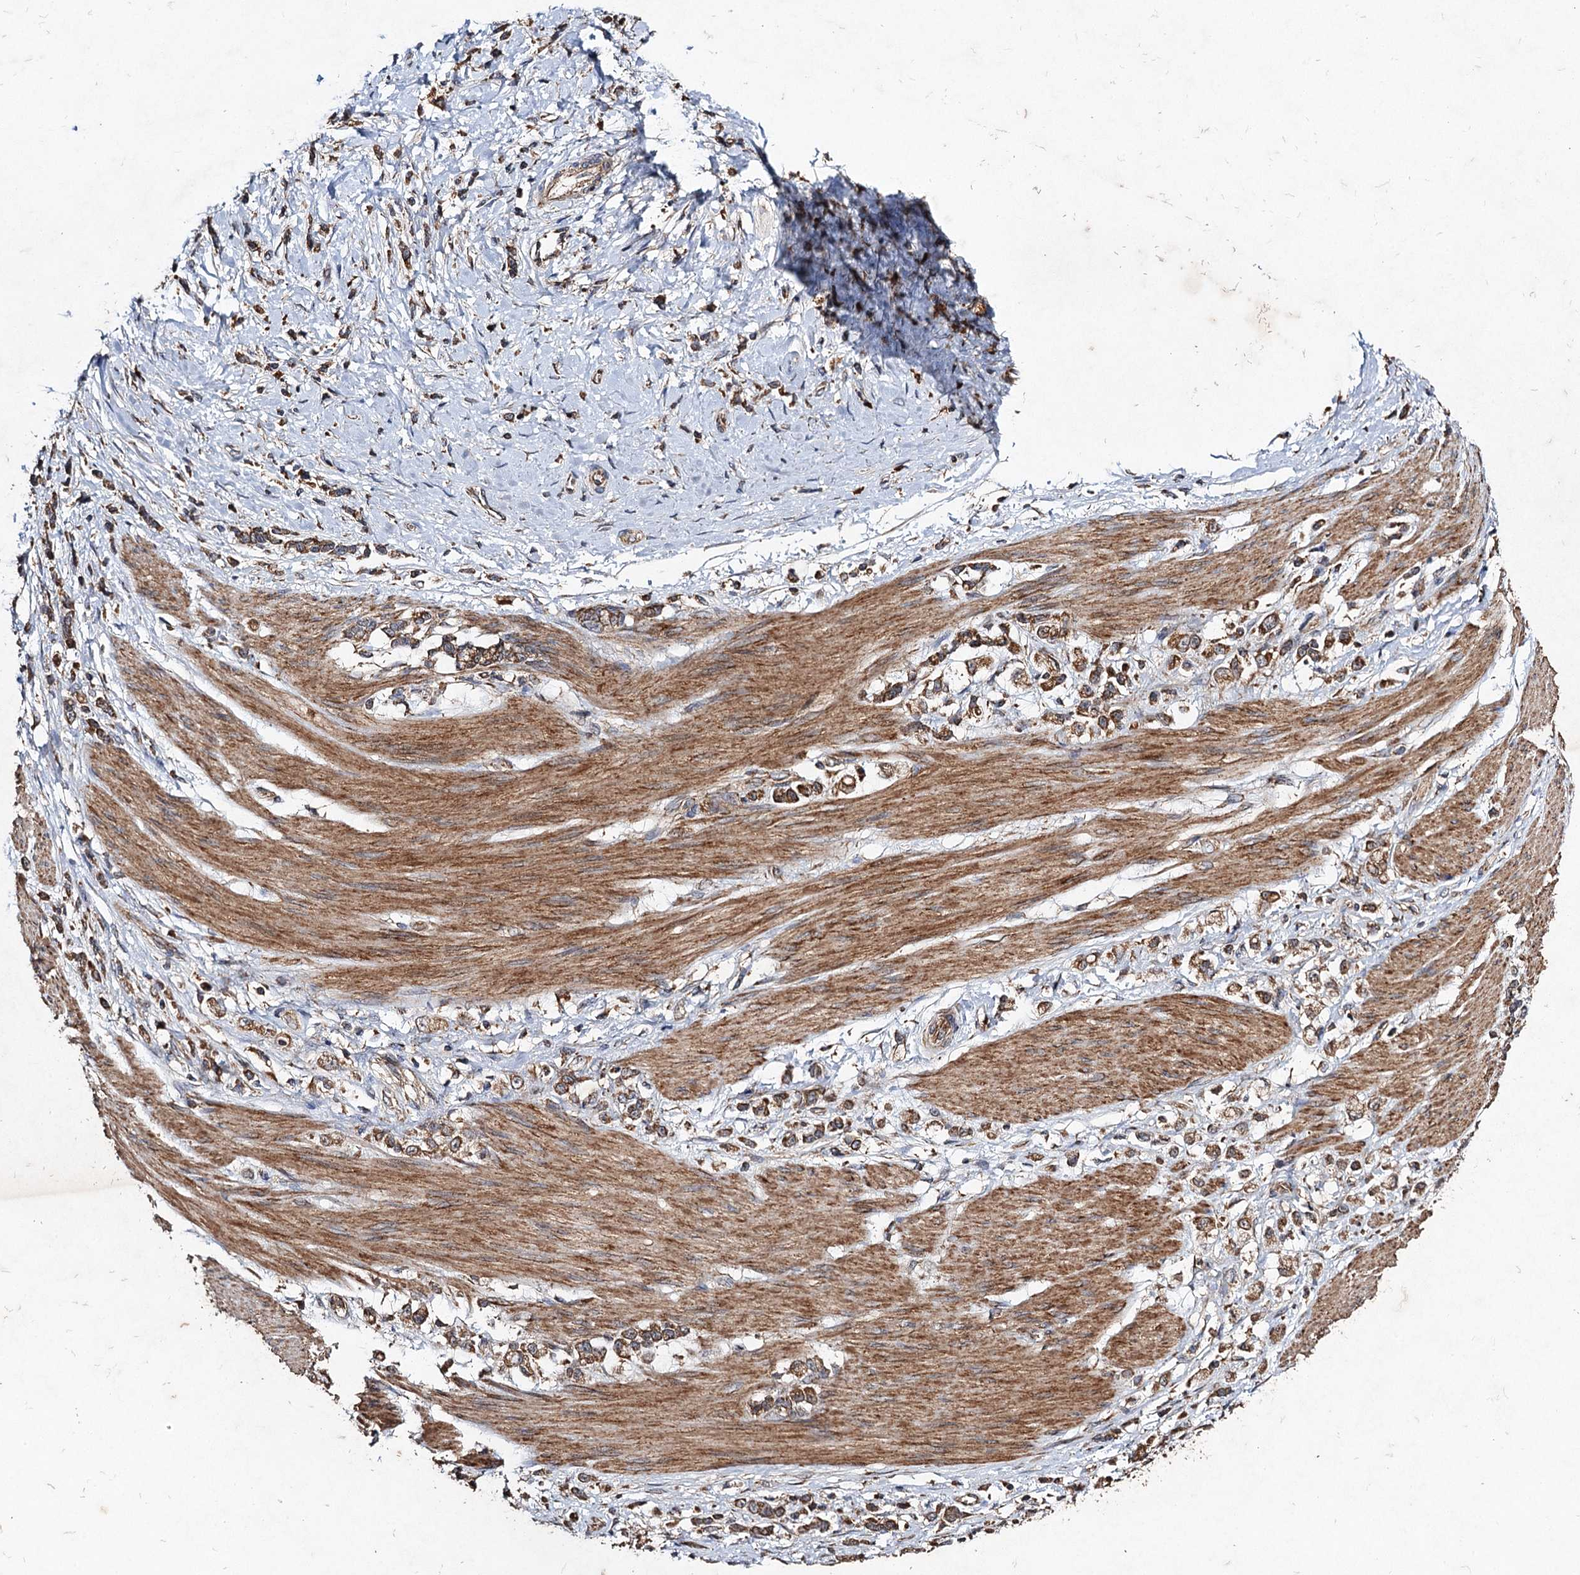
{"staining": {"intensity": "moderate", "quantity": ">75%", "location": "cytoplasmic/membranous"}, "tissue": "stomach cancer", "cell_type": "Tumor cells", "image_type": "cancer", "snomed": [{"axis": "morphology", "description": "Adenocarcinoma, NOS"}, {"axis": "topography", "description": "Stomach"}], "caption": "Adenocarcinoma (stomach) tissue reveals moderate cytoplasmic/membranous staining in approximately >75% of tumor cells (IHC, brightfield microscopy, high magnification).", "gene": "NDUFA13", "patient": {"sex": "female", "age": 60}}